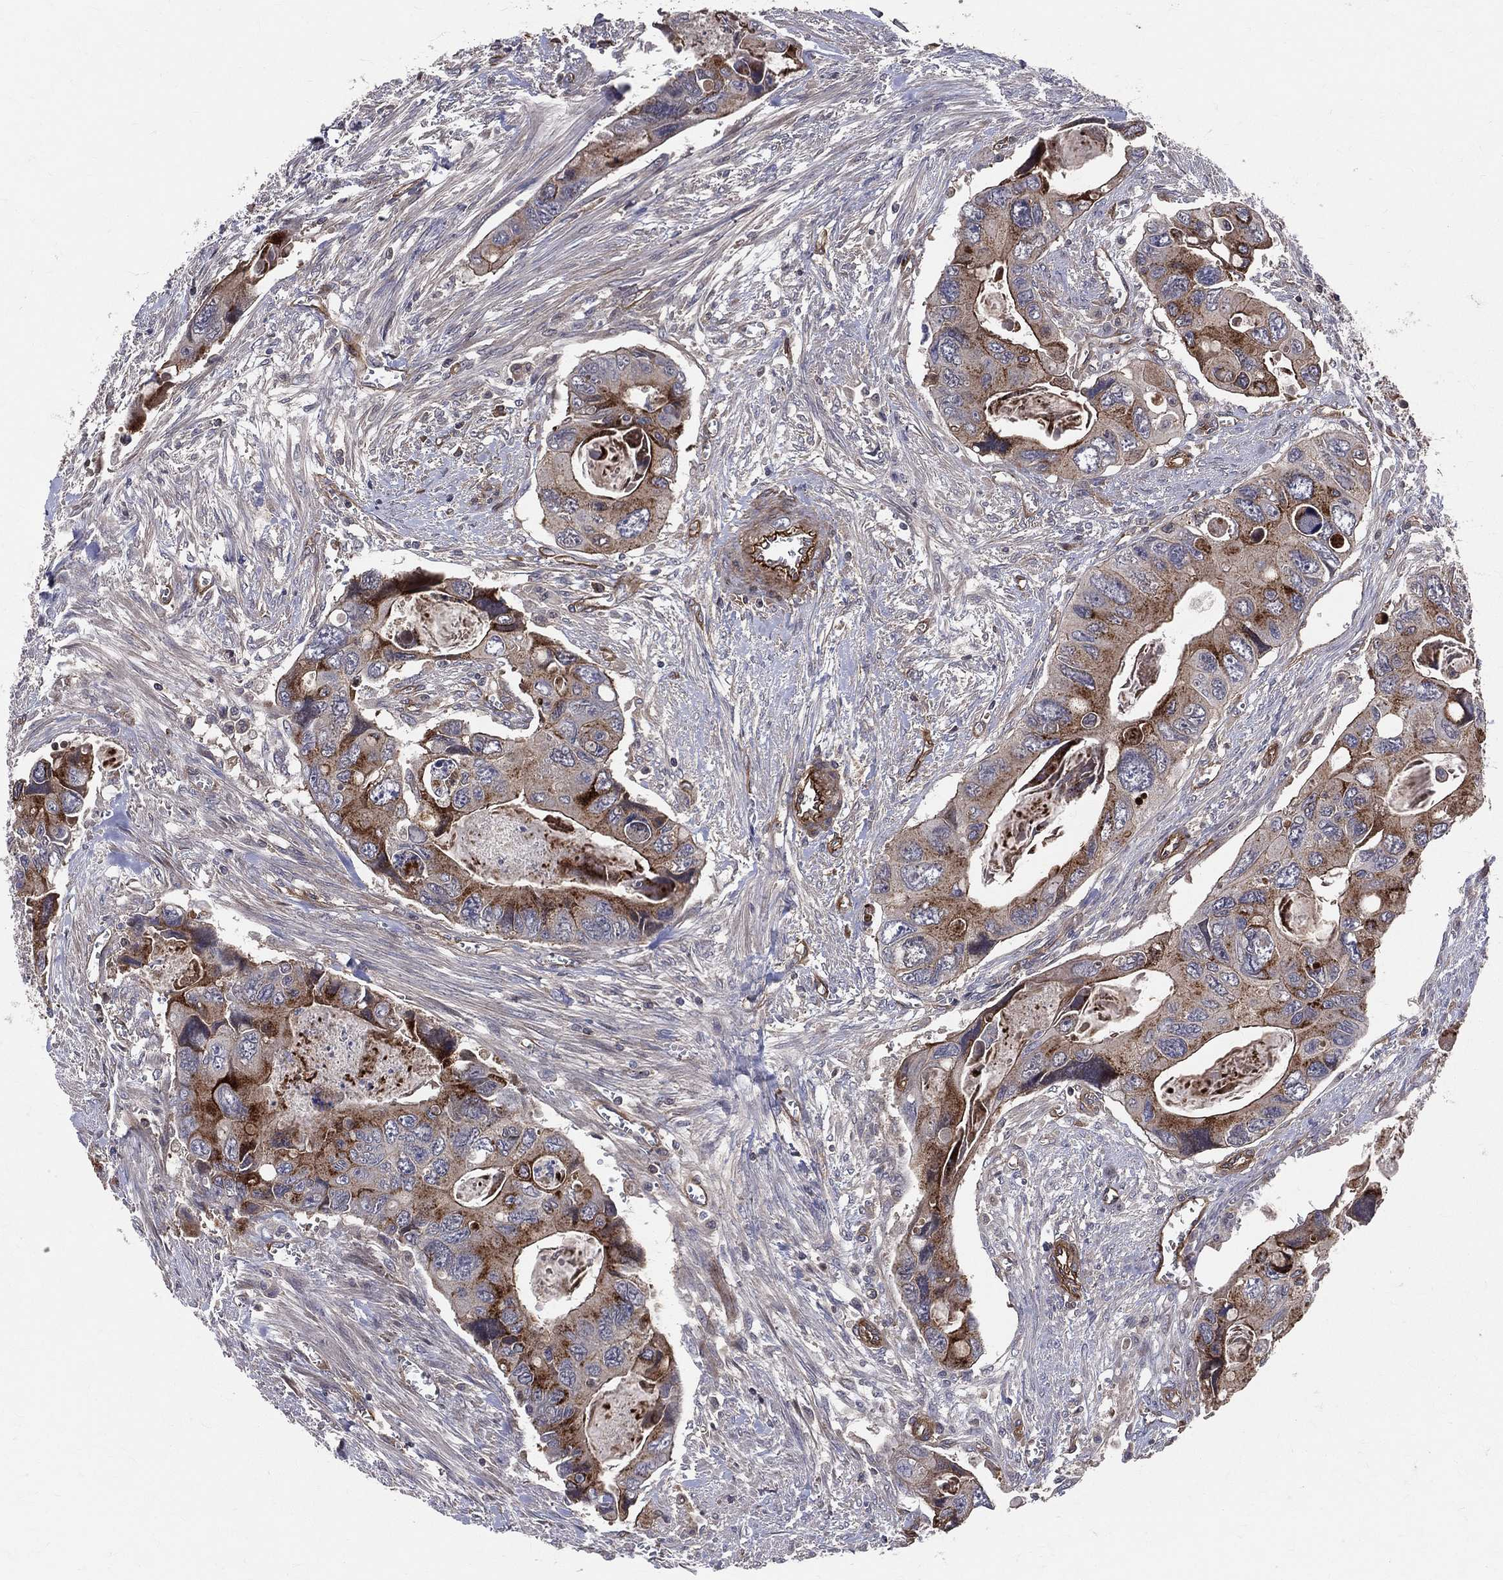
{"staining": {"intensity": "strong", "quantity": "25%-75%", "location": "cytoplasmic/membranous"}, "tissue": "colorectal cancer", "cell_type": "Tumor cells", "image_type": "cancer", "snomed": [{"axis": "morphology", "description": "Adenocarcinoma, NOS"}, {"axis": "topography", "description": "Rectum"}], "caption": "Adenocarcinoma (colorectal) stained with immunohistochemistry reveals strong cytoplasmic/membranous staining in approximately 25%-75% of tumor cells.", "gene": "ENTPD1", "patient": {"sex": "male", "age": 62}}